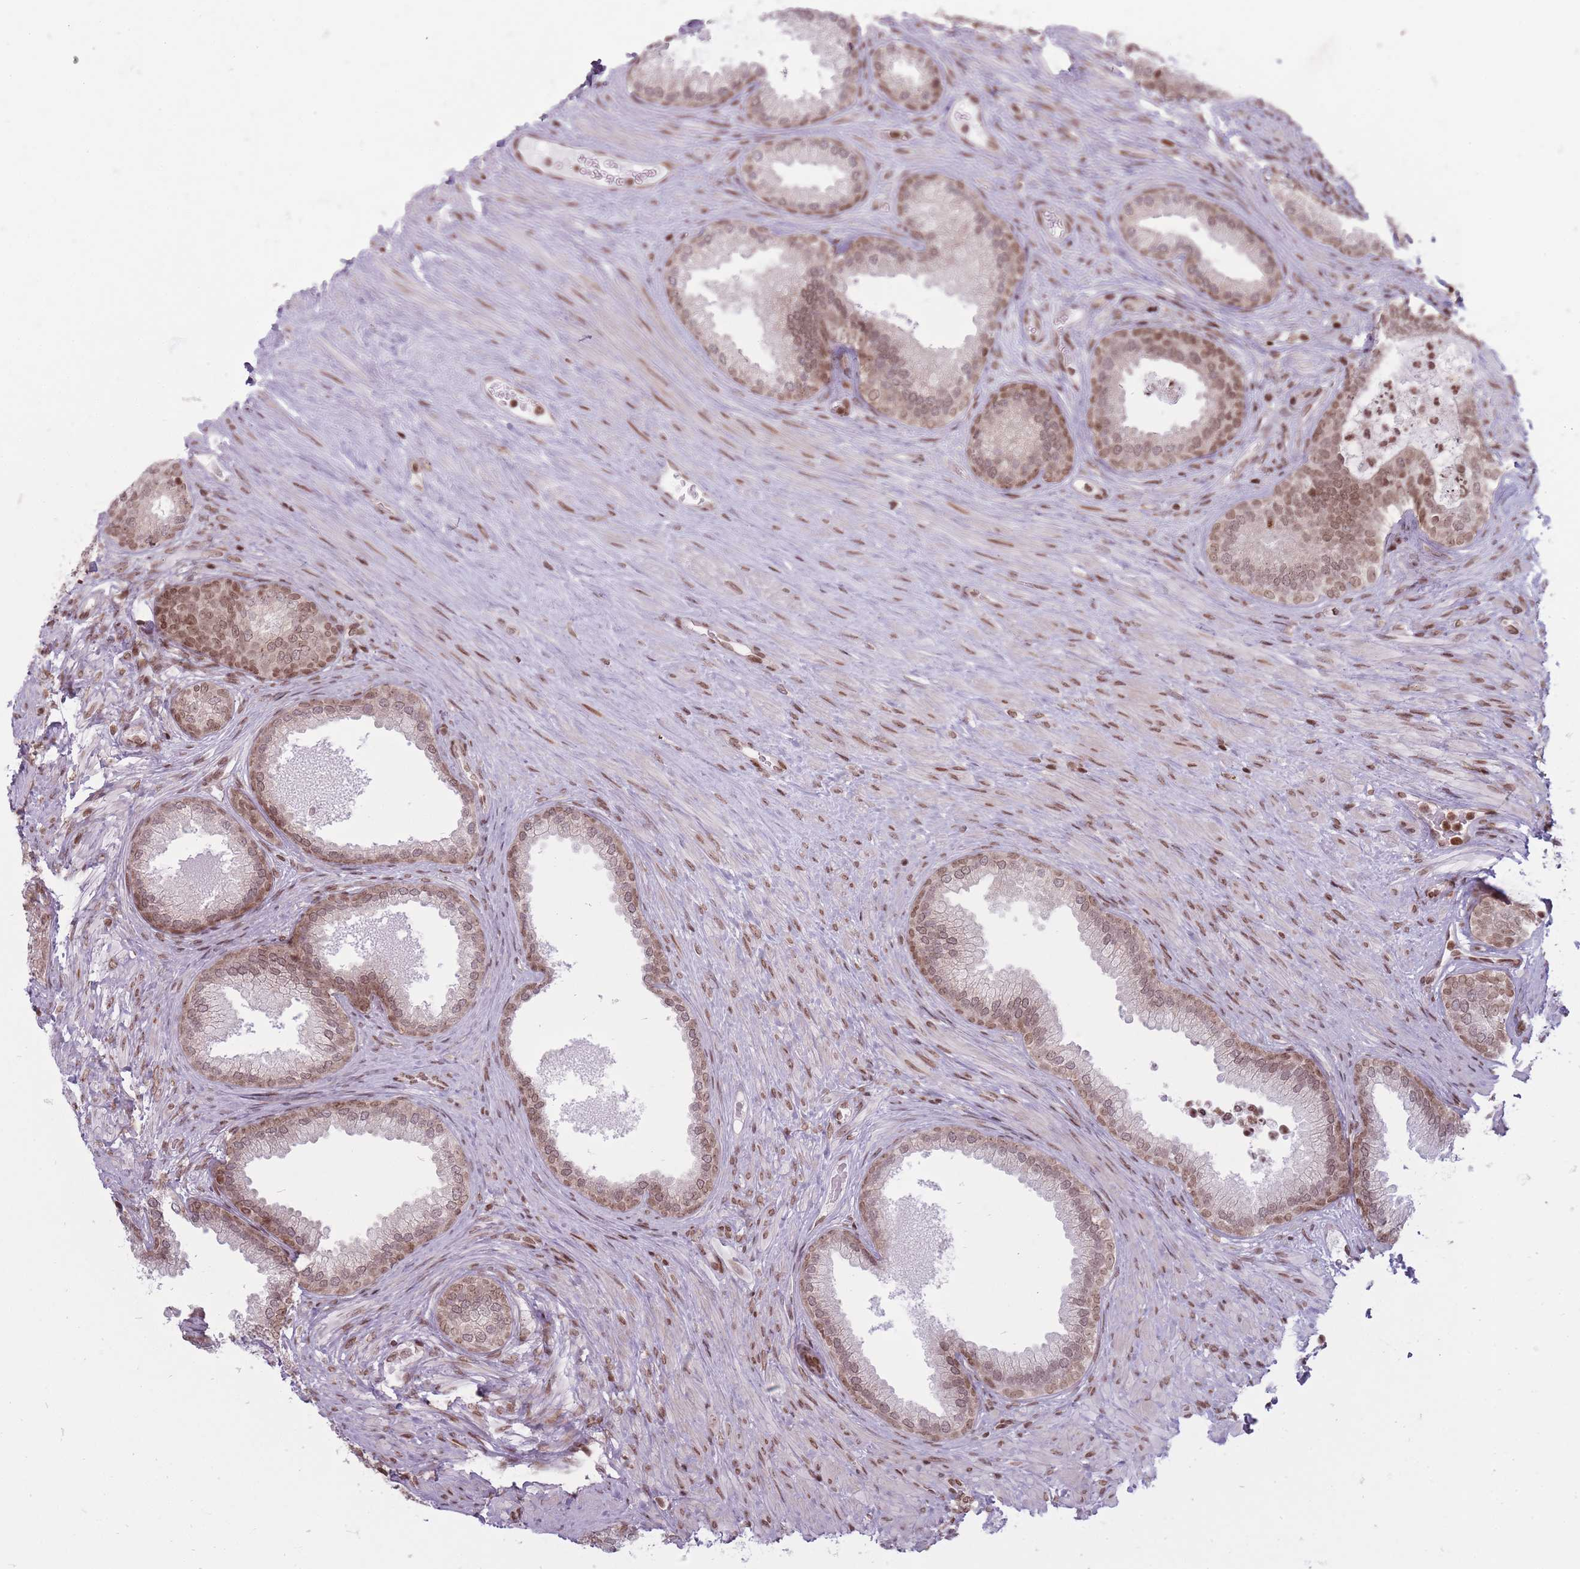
{"staining": {"intensity": "moderate", "quantity": ">75%", "location": "cytoplasmic/membranous,nuclear"}, "tissue": "prostate", "cell_type": "Glandular cells", "image_type": "normal", "snomed": [{"axis": "morphology", "description": "Normal tissue, NOS"}, {"axis": "topography", "description": "Prostate"}], "caption": "The histopathology image displays staining of benign prostate, revealing moderate cytoplasmic/membranous,nuclear protein positivity (brown color) within glandular cells. Nuclei are stained in blue.", "gene": "TMC6", "patient": {"sex": "male", "age": 76}}